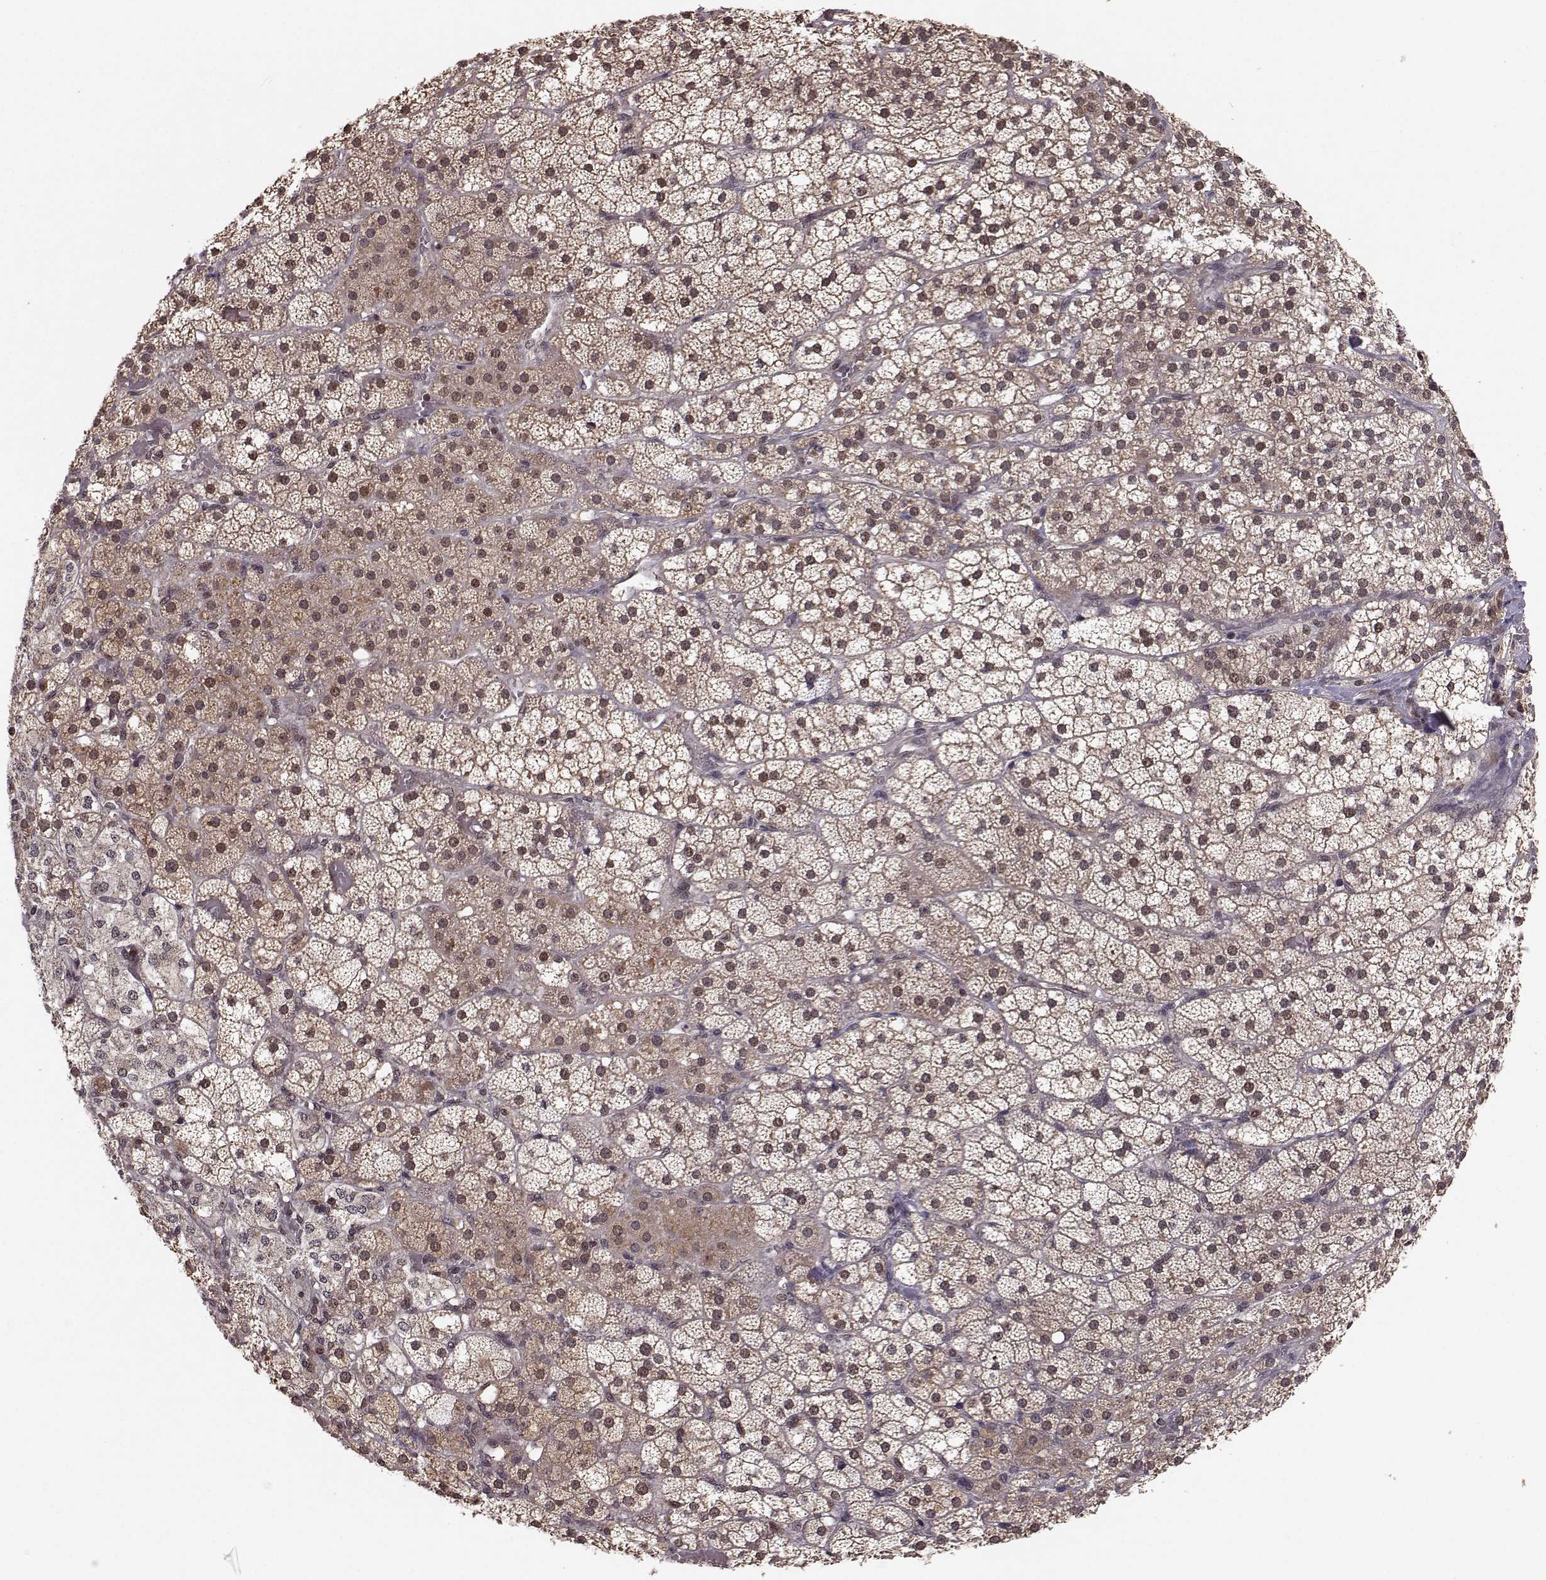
{"staining": {"intensity": "weak", "quantity": "25%-75%", "location": "cytoplasmic/membranous,nuclear"}, "tissue": "adrenal gland", "cell_type": "Glandular cells", "image_type": "normal", "snomed": [{"axis": "morphology", "description": "Normal tissue, NOS"}, {"axis": "topography", "description": "Adrenal gland"}], "caption": "This is an image of immunohistochemistry (IHC) staining of unremarkable adrenal gland, which shows weak expression in the cytoplasmic/membranous,nuclear of glandular cells.", "gene": "PLEKHG3", "patient": {"sex": "male", "age": 53}}